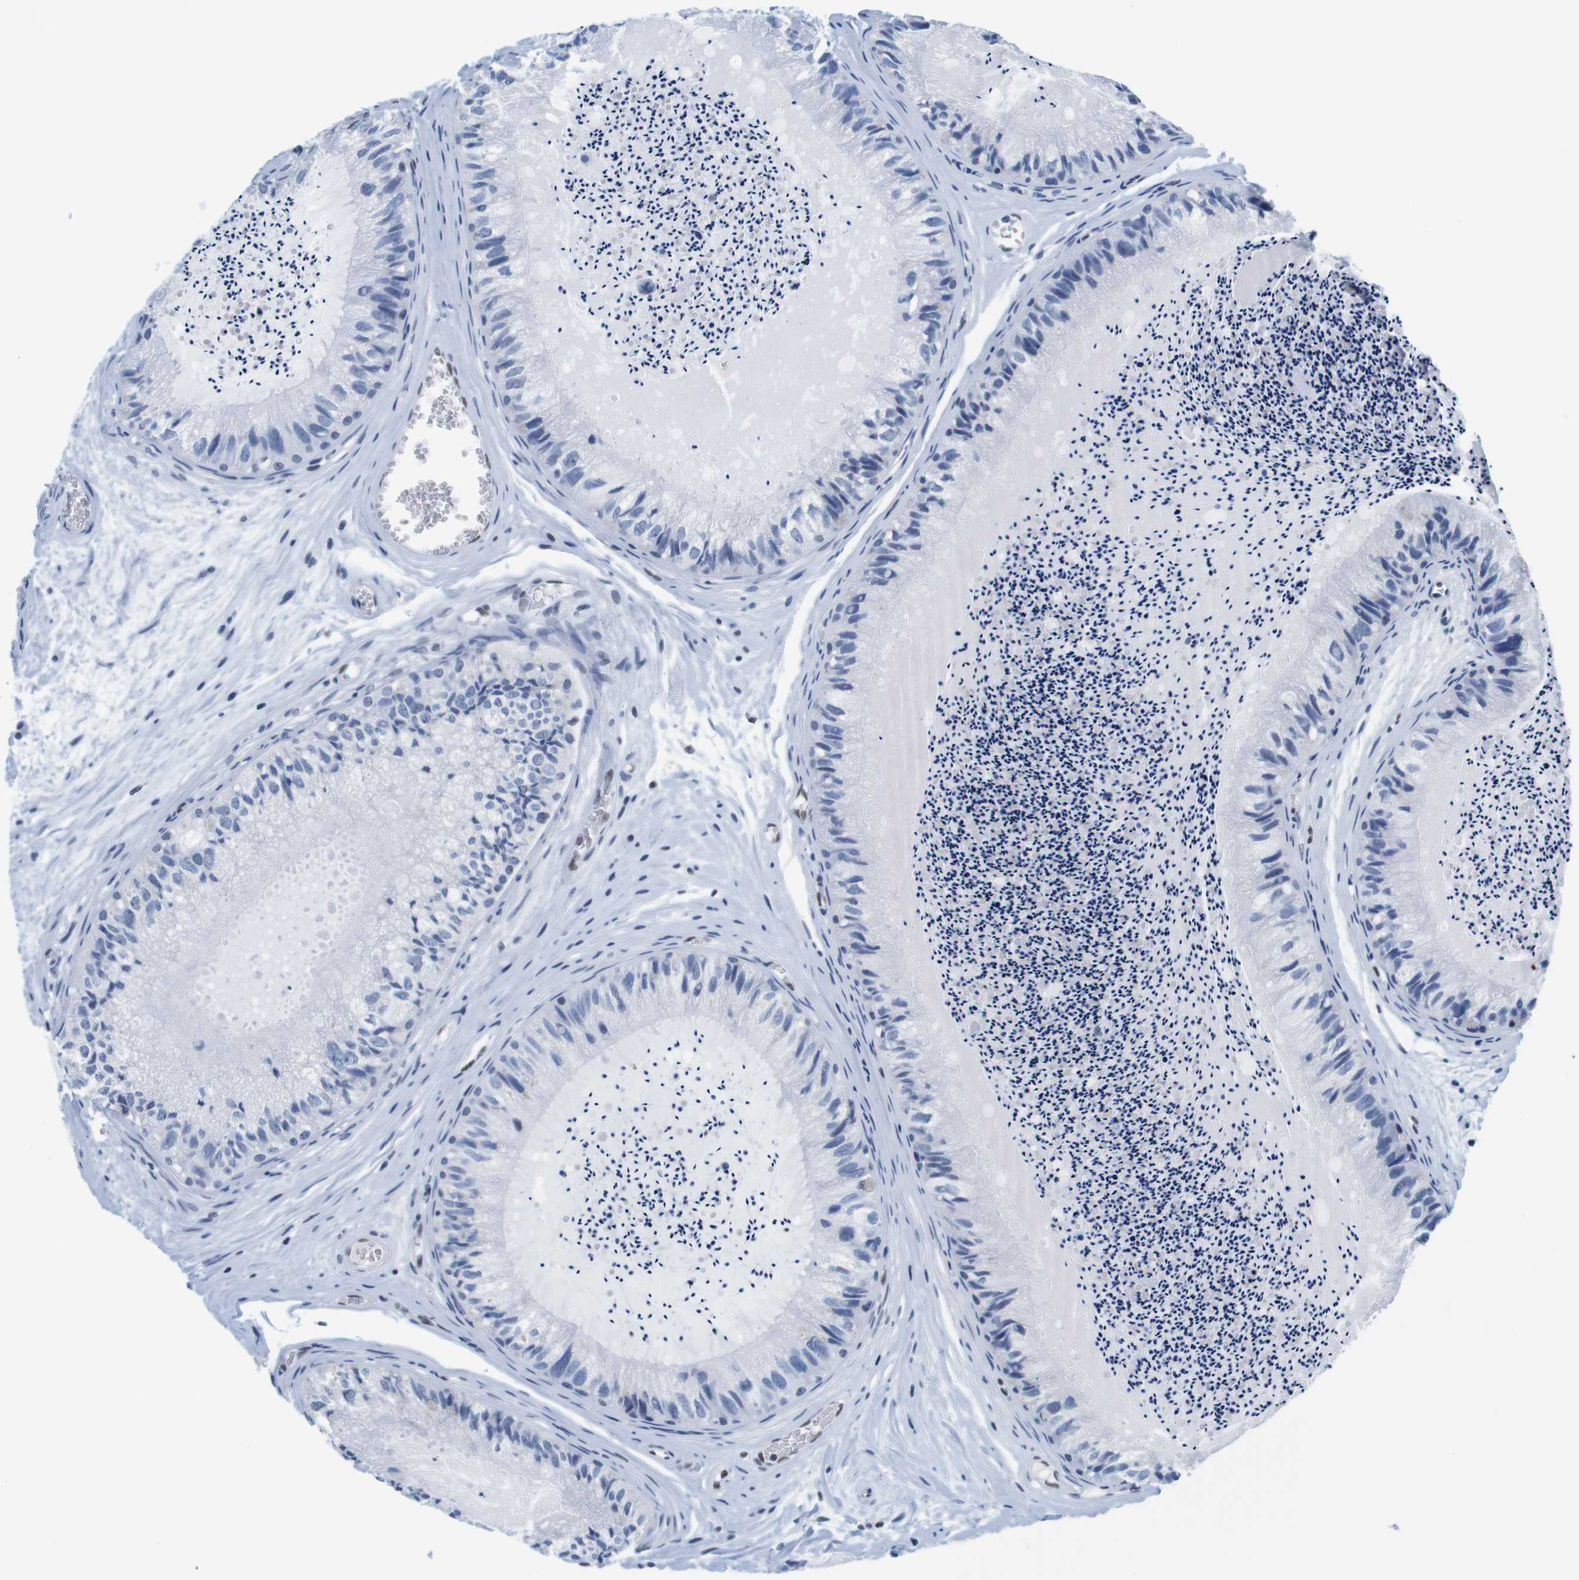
{"staining": {"intensity": "moderate", "quantity": "<25%", "location": "nuclear"}, "tissue": "epididymis", "cell_type": "Glandular cells", "image_type": "normal", "snomed": [{"axis": "morphology", "description": "Normal tissue, NOS"}, {"axis": "topography", "description": "Epididymis"}], "caption": "Immunohistochemistry image of normal epididymis: epididymis stained using immunohistochemistry (IHC) demonstrates low levels of moderate protein expression localized specifically in the nuclear of glandular cells, appearing as a nuclear brown color.", "gene": "IFI16", "patient": {"sex": "male", "age": 31}}